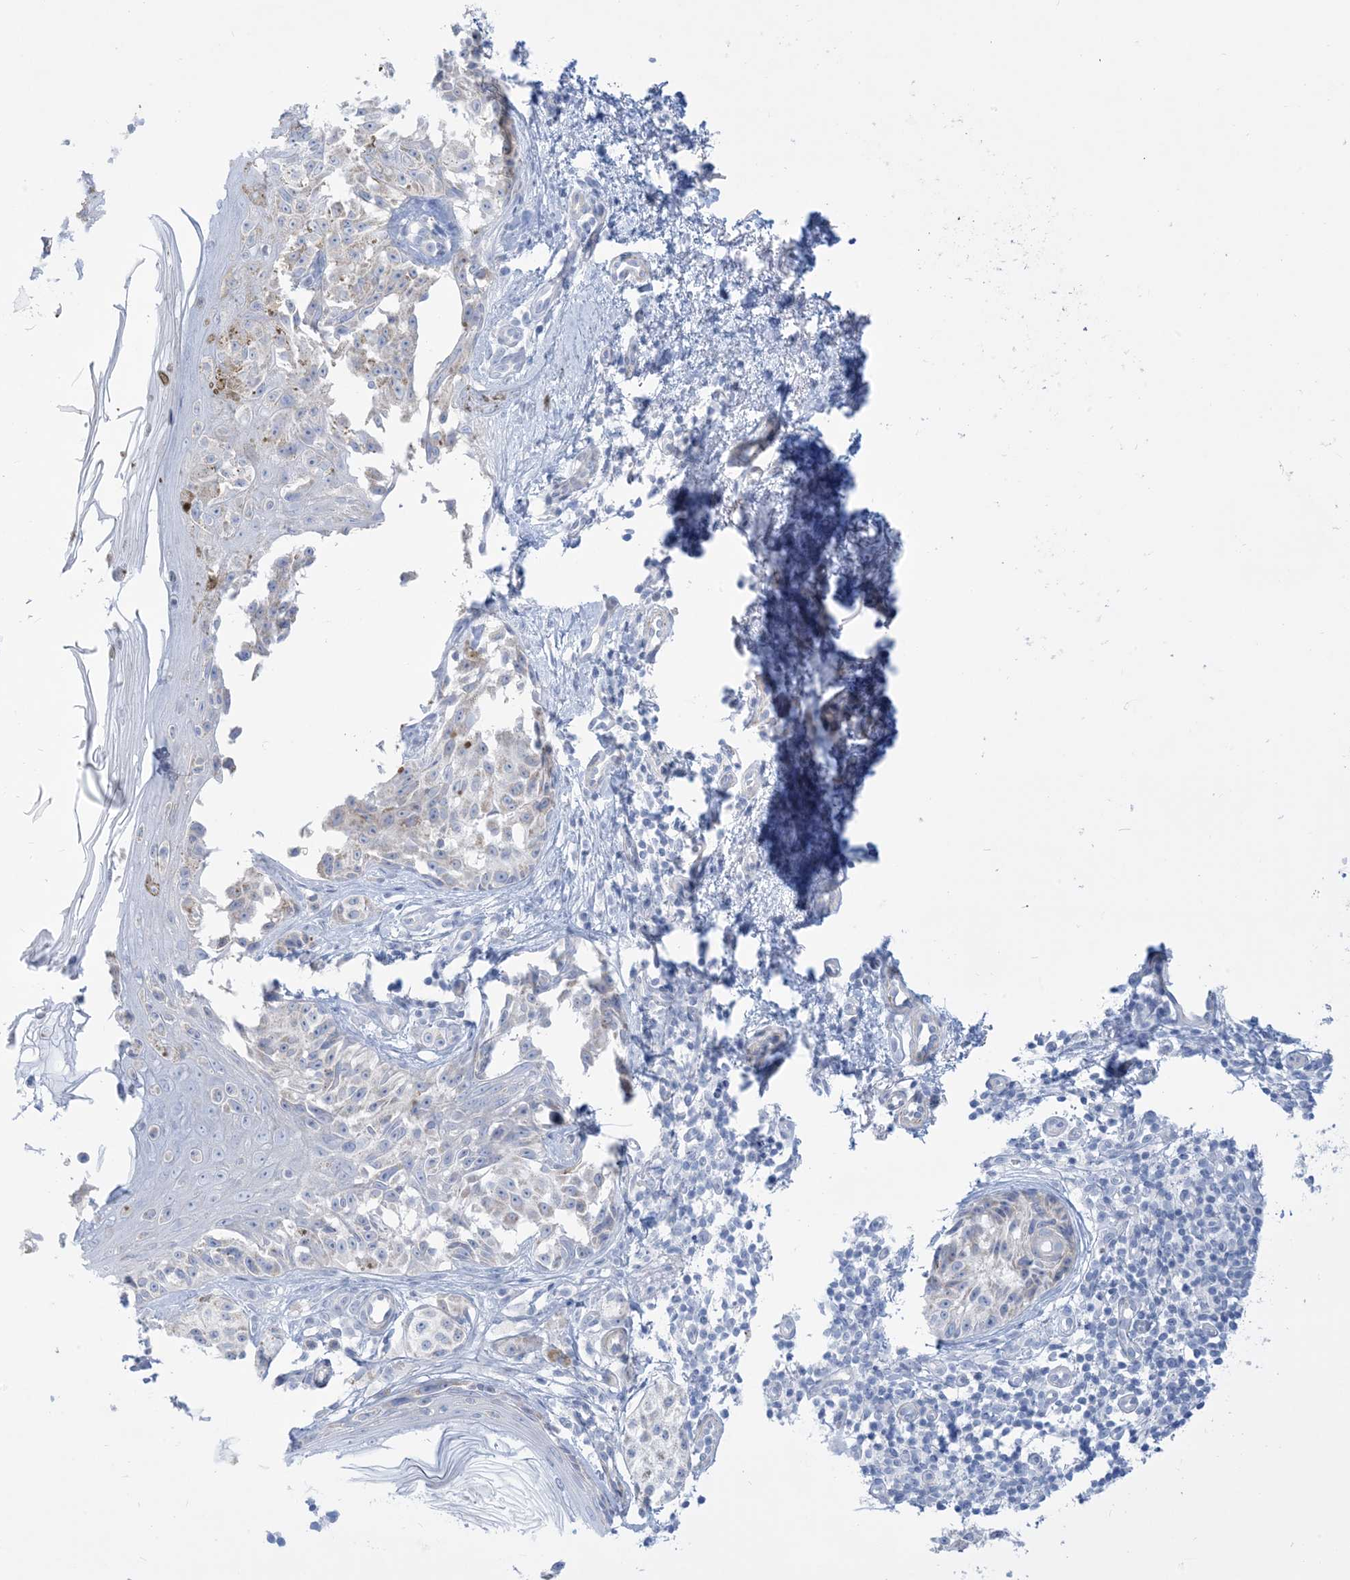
{"staining": {"intensity": "negative", "quantity": "none", "location": "none"}, "tissue": "melanoma", "cell_type": "Tumor cells", "image_type": "cancer", "snomed": [{"axis": "morphology", "description": "Malignant melanoma, NOS"}, {"axis": "topography", "description": "Skin"}], "caption": "An IHC photomicrograph of malignant melanoma is shown. There is no staining in tumor cells of malignant melanoma. (IHC, brightfield microscopy, high magnification).", "gene": "MARS2", "patient": {"sex": "female", "age": 50}}